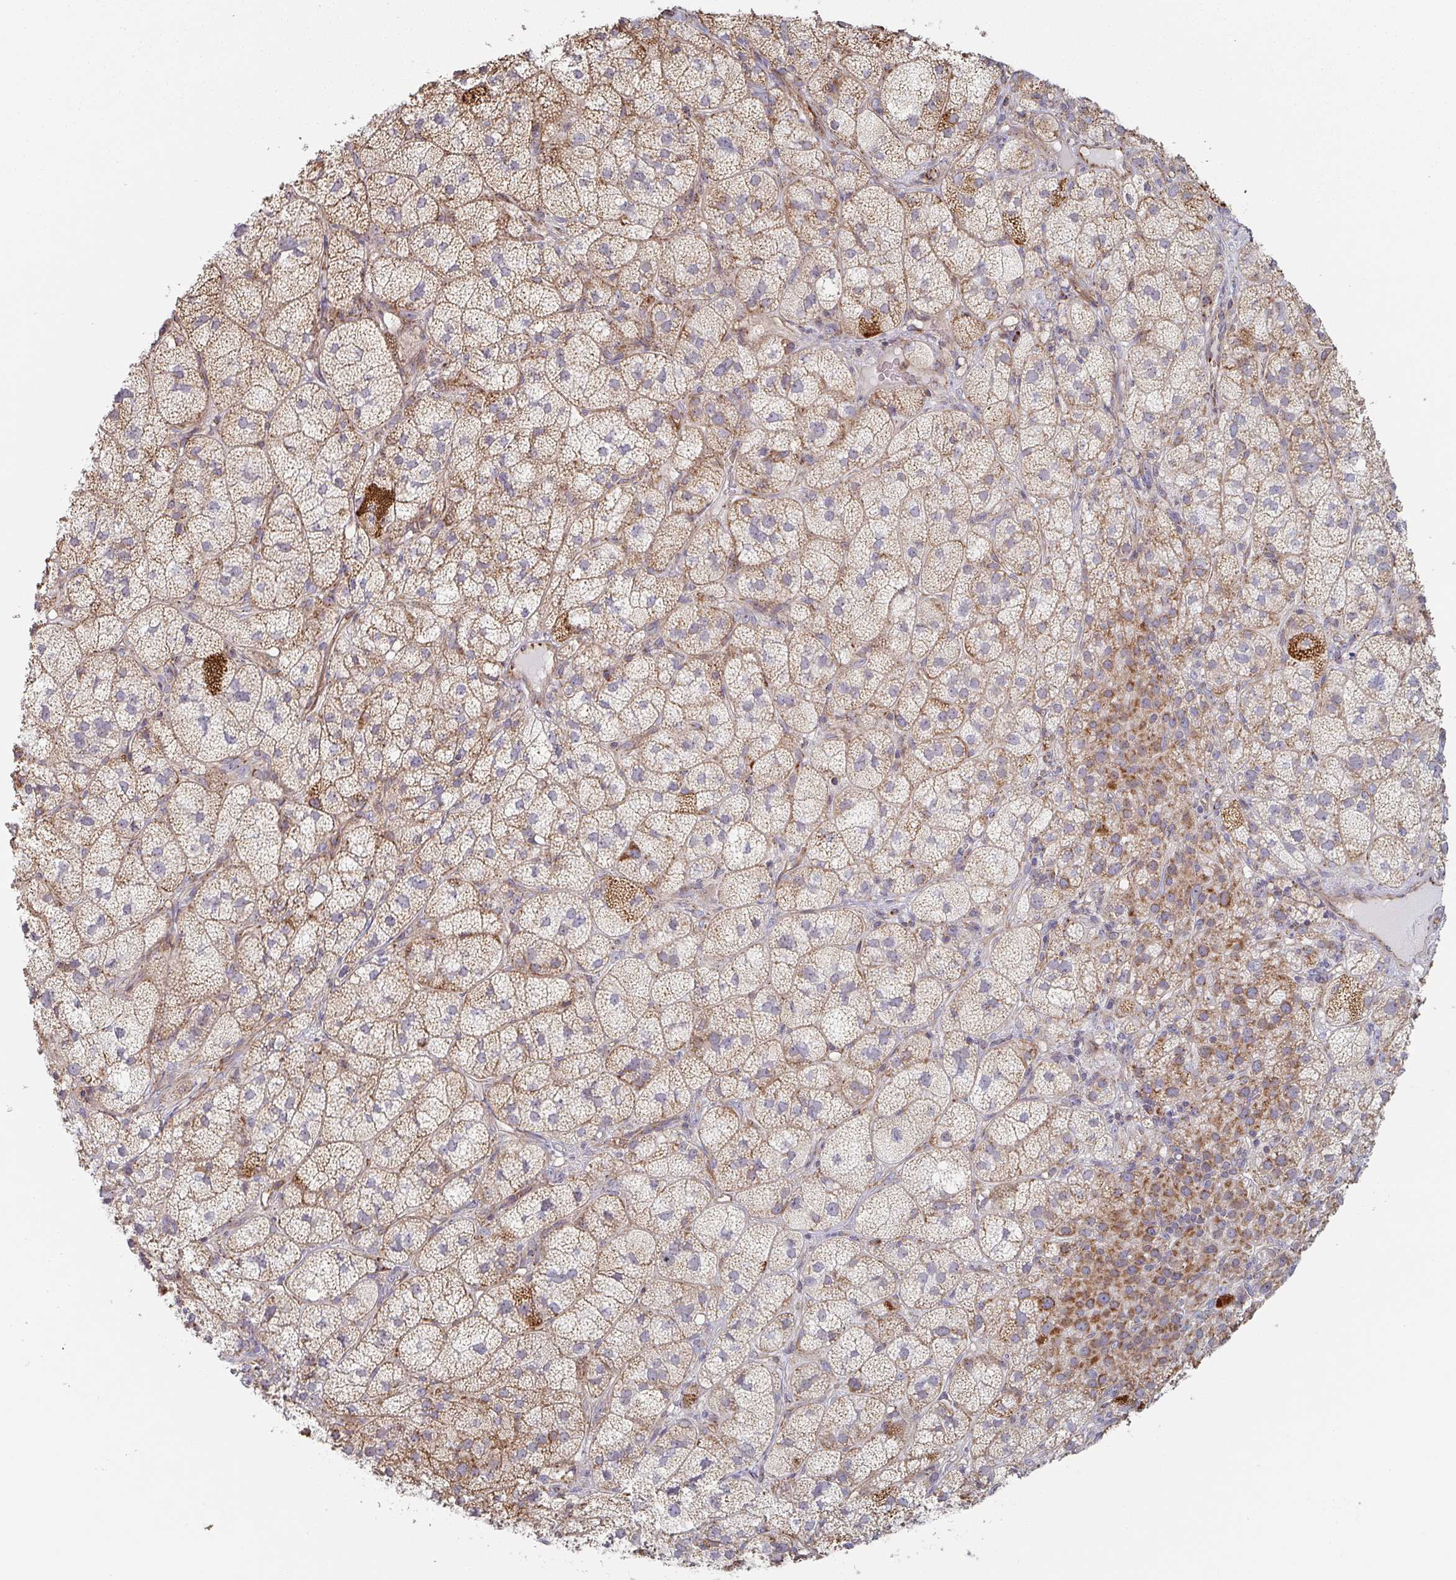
{"staining": {"intensity": "strong", "quantity": "25%-75%", "location": "cytoplasmic/membranous"}, "tissue": "adrenal gland", "cell_type": "Glandular cells", "image_type": "normal", "snomed": [{"axis": "morphology", "description": "Normal tissue, NOS"}, {"axis": "topography", "description": "Adrenal gland"}], "caption": "The image reveals a brown stain indicating the presence of a protein in the cytoplasmic/membranous of glandular cells in adrenal gland.", "gene": "ZNF526", "patient": {"sex": "female", "age": 60}}